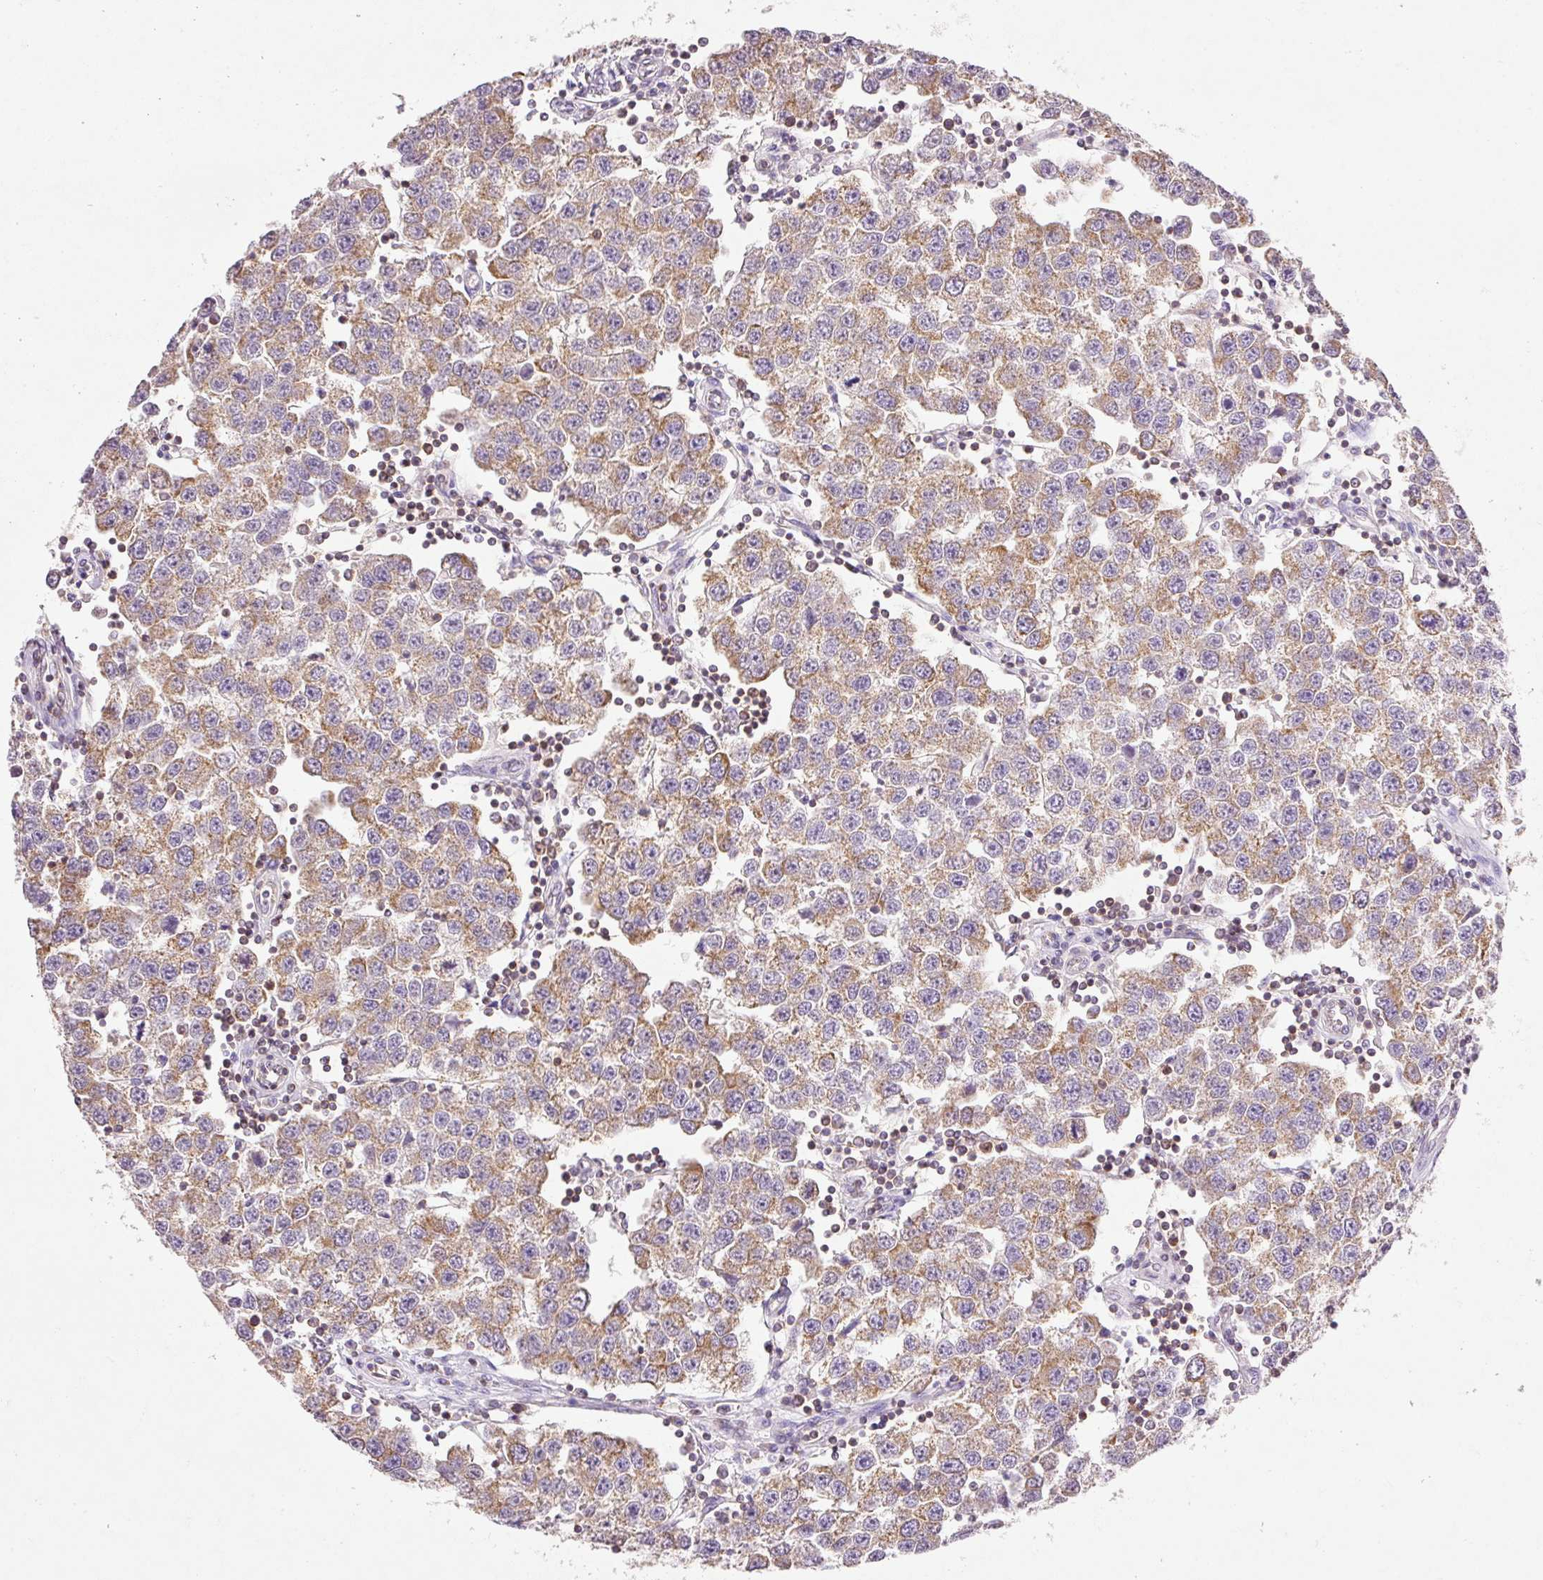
{"staining": {"intensity": "weak", "quantity": ">75%", "location": "cytoplasmic/membranous"}, "tissue": "testis cancer", "cell_type": "Tumor cells", "image_type": "cancer", "snomed": [{"axis": "morphology", "description": "Seminoma, NOS"}, {"axis": "topography", "description": "Testis"}], "caption": "Human seminoma (testis) stained with a protein marker displays weak staining in tumor cells.", "gene": "IMMT", "patient": {"sex": "male", "age": 34}}